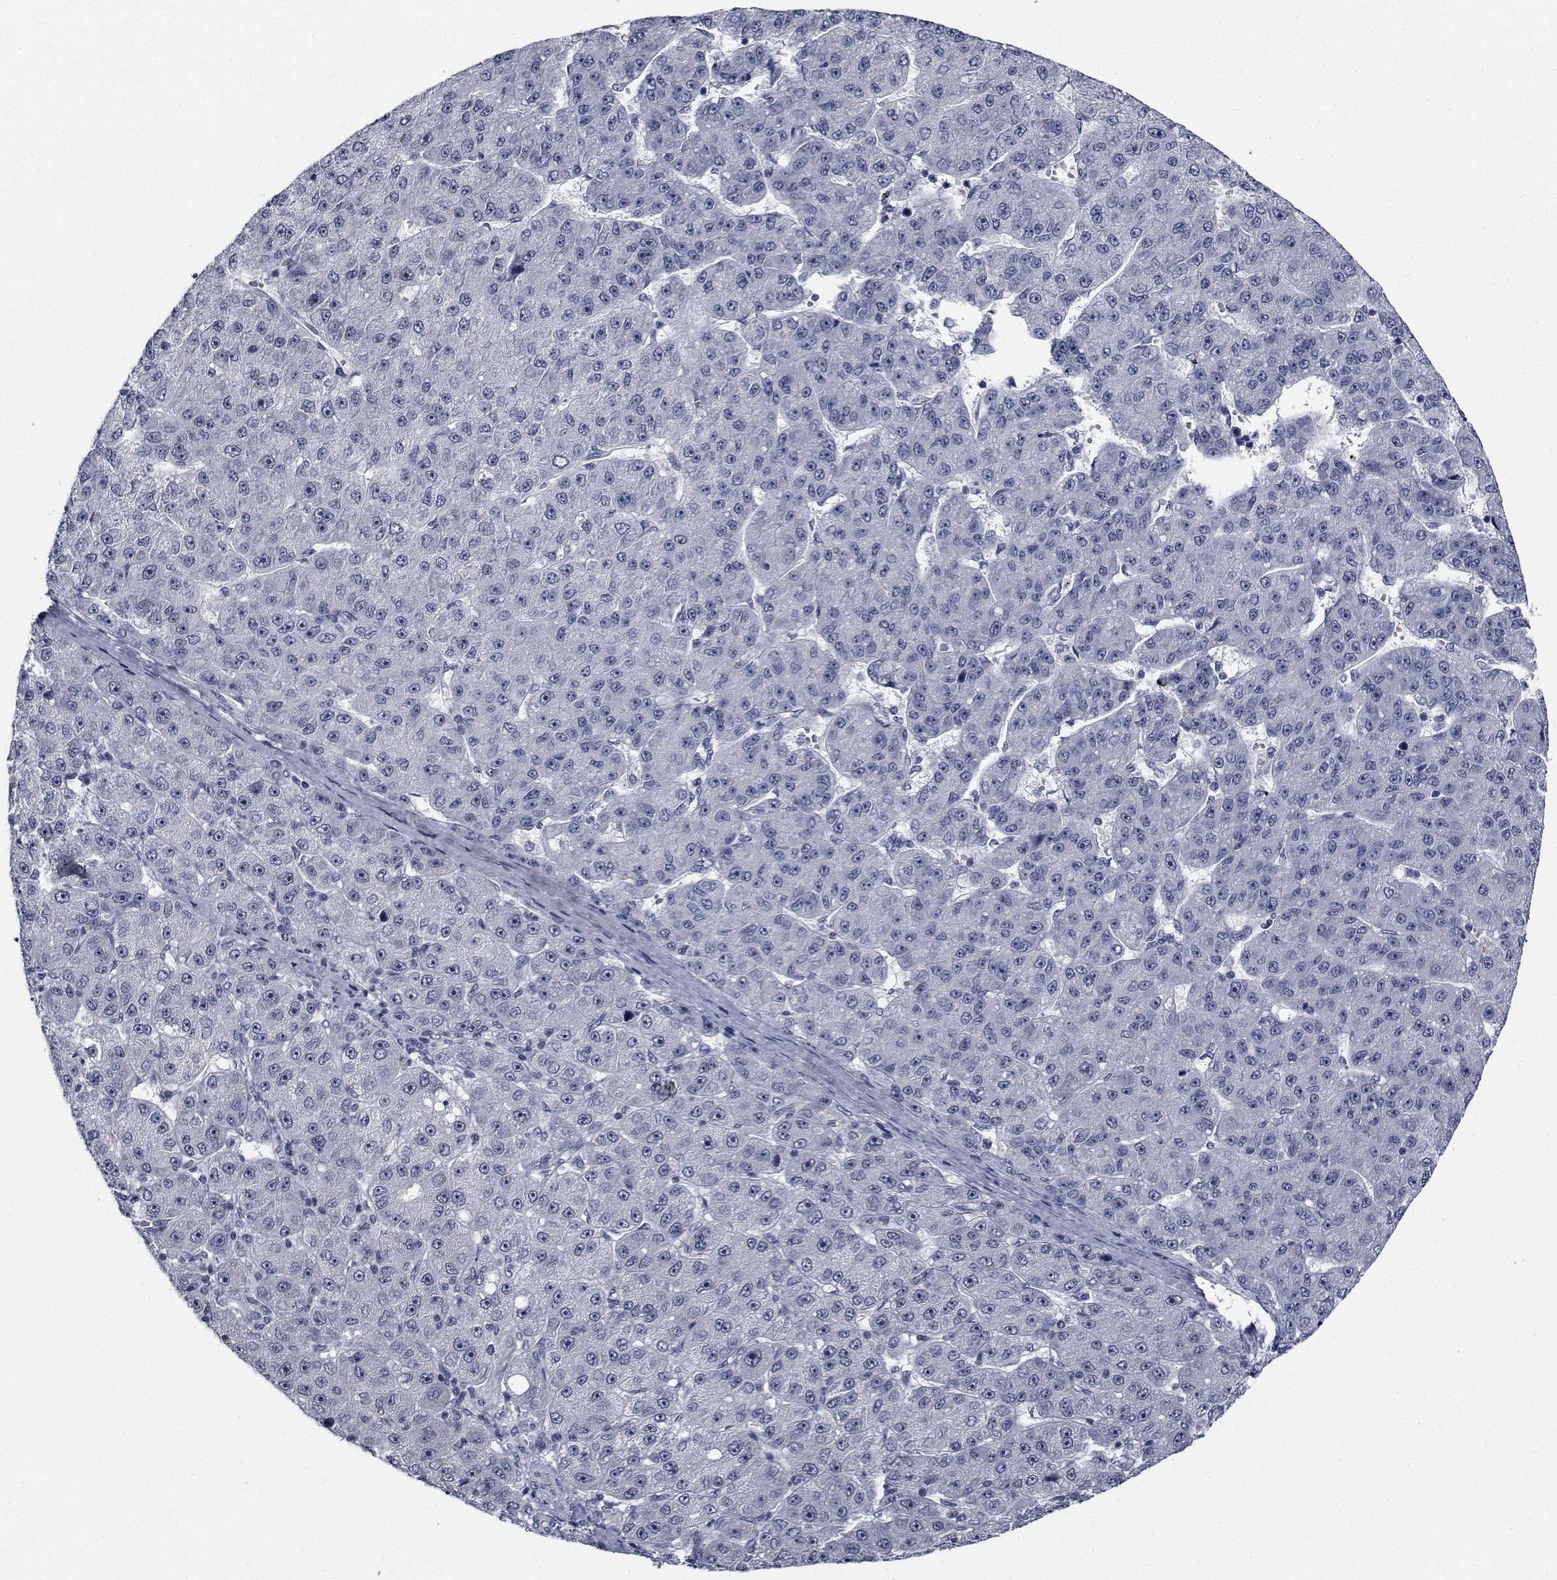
{"staining": {"intensity": "negative", "quantity": "none", "location": "none"}, "tissue": "liver cancer", "cell_type": "Tumor cells", "image_type": "cancer", "snomed": [{"axis": "morphology", "description": "Carcinoma, Hepatocellular, NOS"}, {"axis": "topography", "description": "Liver"}], "caption": "High magnification brightfield microscopy of liver hepatocellular carcinoma stained with DAB (brown) and counterstained with hematoxylin (blue): tumor cells show no significant expression. (DAB immunohistochemistry with hematoxylin counter stain).", "gene": "NVL", "patient": {"sex": "male", "age": 67}}